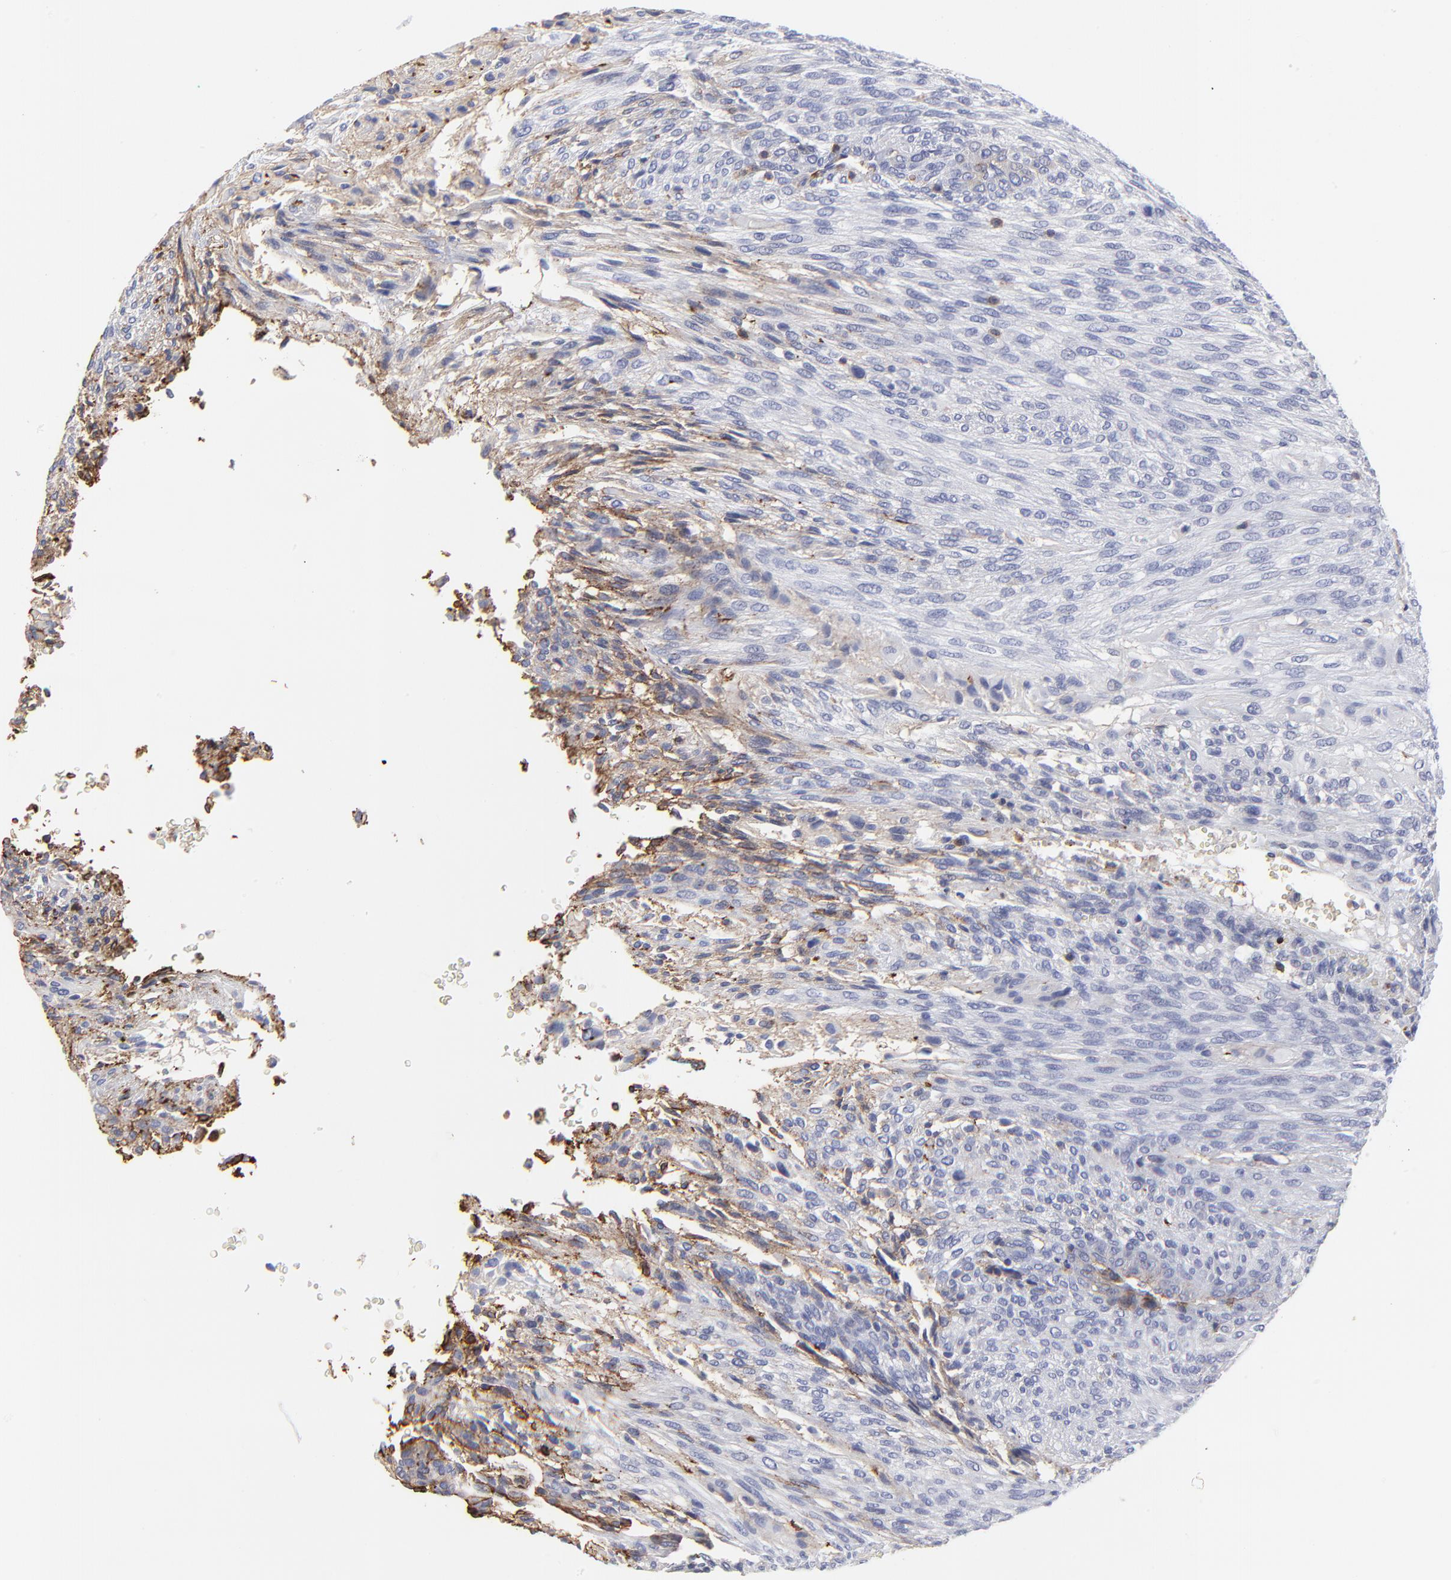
{"staining": {"intensity": "weak", "quantity": "<25%", "location": "cytoplasmic/membranous"}, "tissue": "glioma", "cell_type": "Tumor cells", "image_type": "cancer", "snomed": [{"axis": "morphology", "description": "Glioma, malignant, High grade"}, {"axis": "topography", "description": "Cerebral cortex"}], "caption": "High magnification brightfield microscopy of malignant glioma (high-grade) stained with DAB (3,3'-diaminobenzidine) (brown) and counterstained with hematoxylin (blue): tumor cells show no significant expression.", "gene": "ANXA6", "patient": {"sex": "female", "age": 55}}